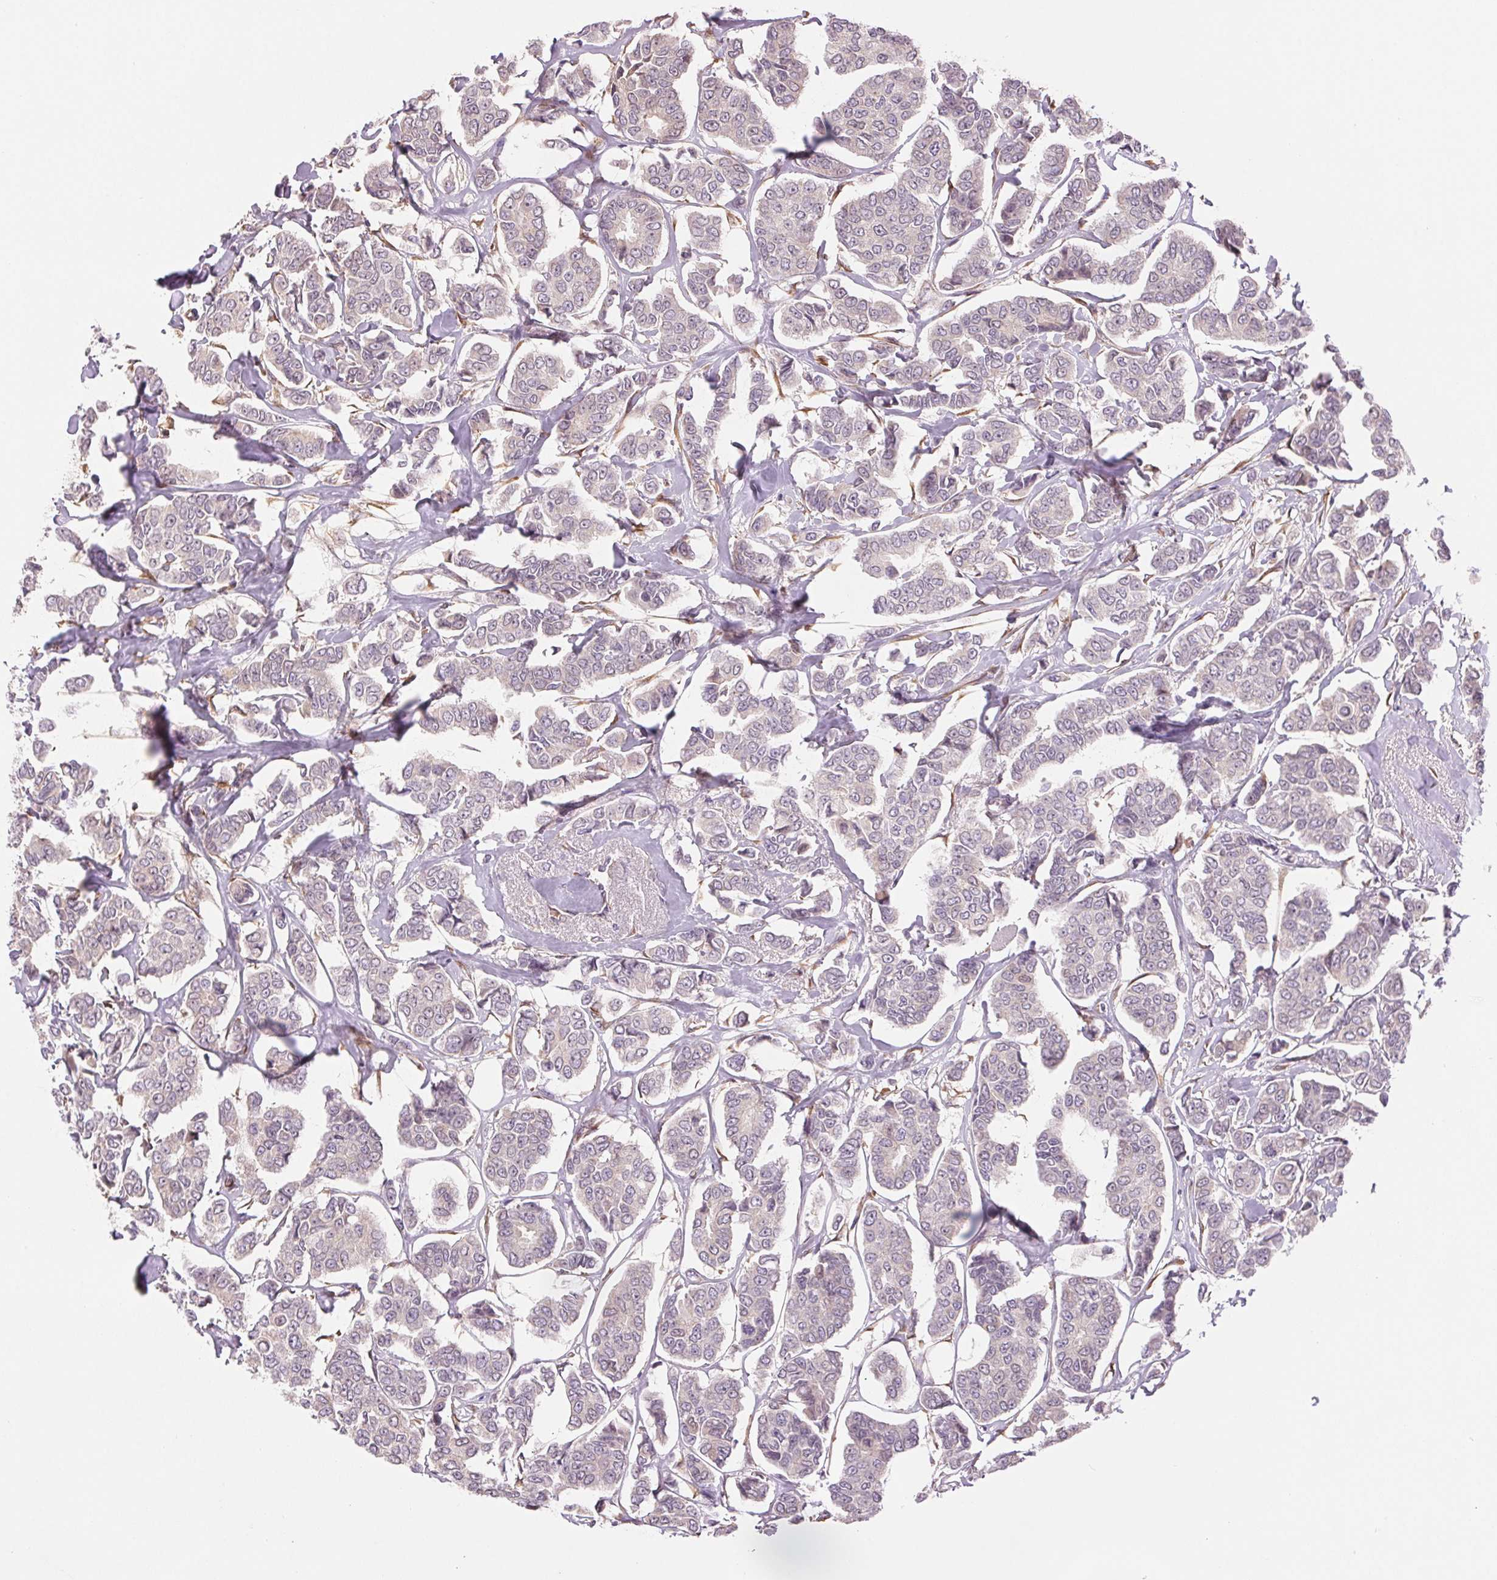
{"staining": {"intensity": "negative", "quantity": "none", "location": "none"}, "tissue": "breast cancer", "cell_type": "Tumor cells", "image_type": "cancer", "snomed": [{"axis": "morphology", "description": "Duct carcinoma"}, {"axis": "topography", "description": "Breast"}], "caption": "Tumor cells are negative for protein expression in human breast intraductal carcinoma.", "gene": "METTL17", "patient": {"sex": "female", "age": 94}}